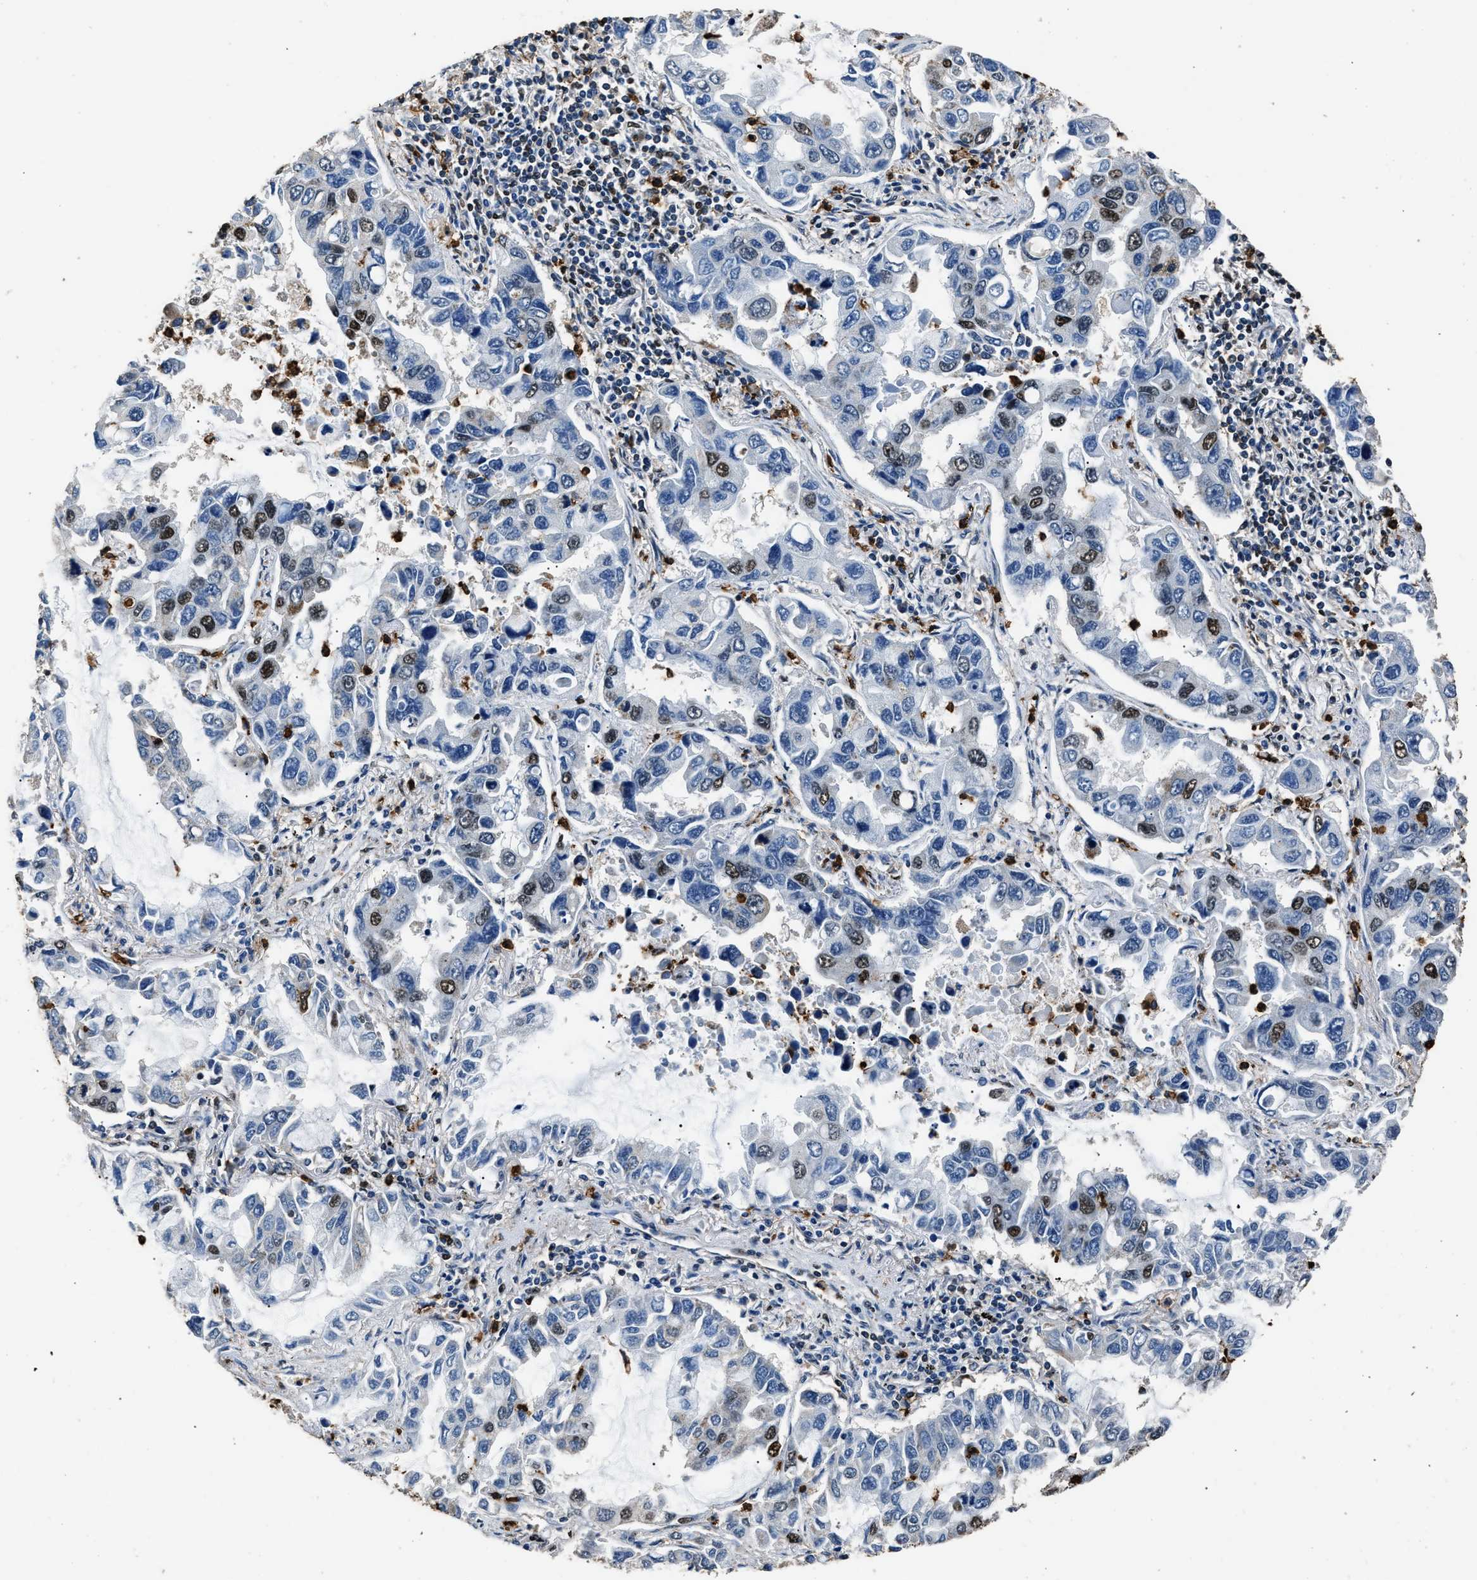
{"staining": {"intensity": "negative", "quantity": "none", "location": "none"}, "tissue": "lung cancer", "cell_type": "Tumor cells", "image_type": "cancer", "snomed": [{"axis": "morphology", "description": "Adenocarcinoma, NOS"}, {"axis": "topography", "description": "Lung"}], "caption": "DAB immunohistochemical staining of adenocarcinoma (lung) displays no significant staining in tumor cells.", "gene": "SAFB", "patient": {"sex": "male", "age": 64}}